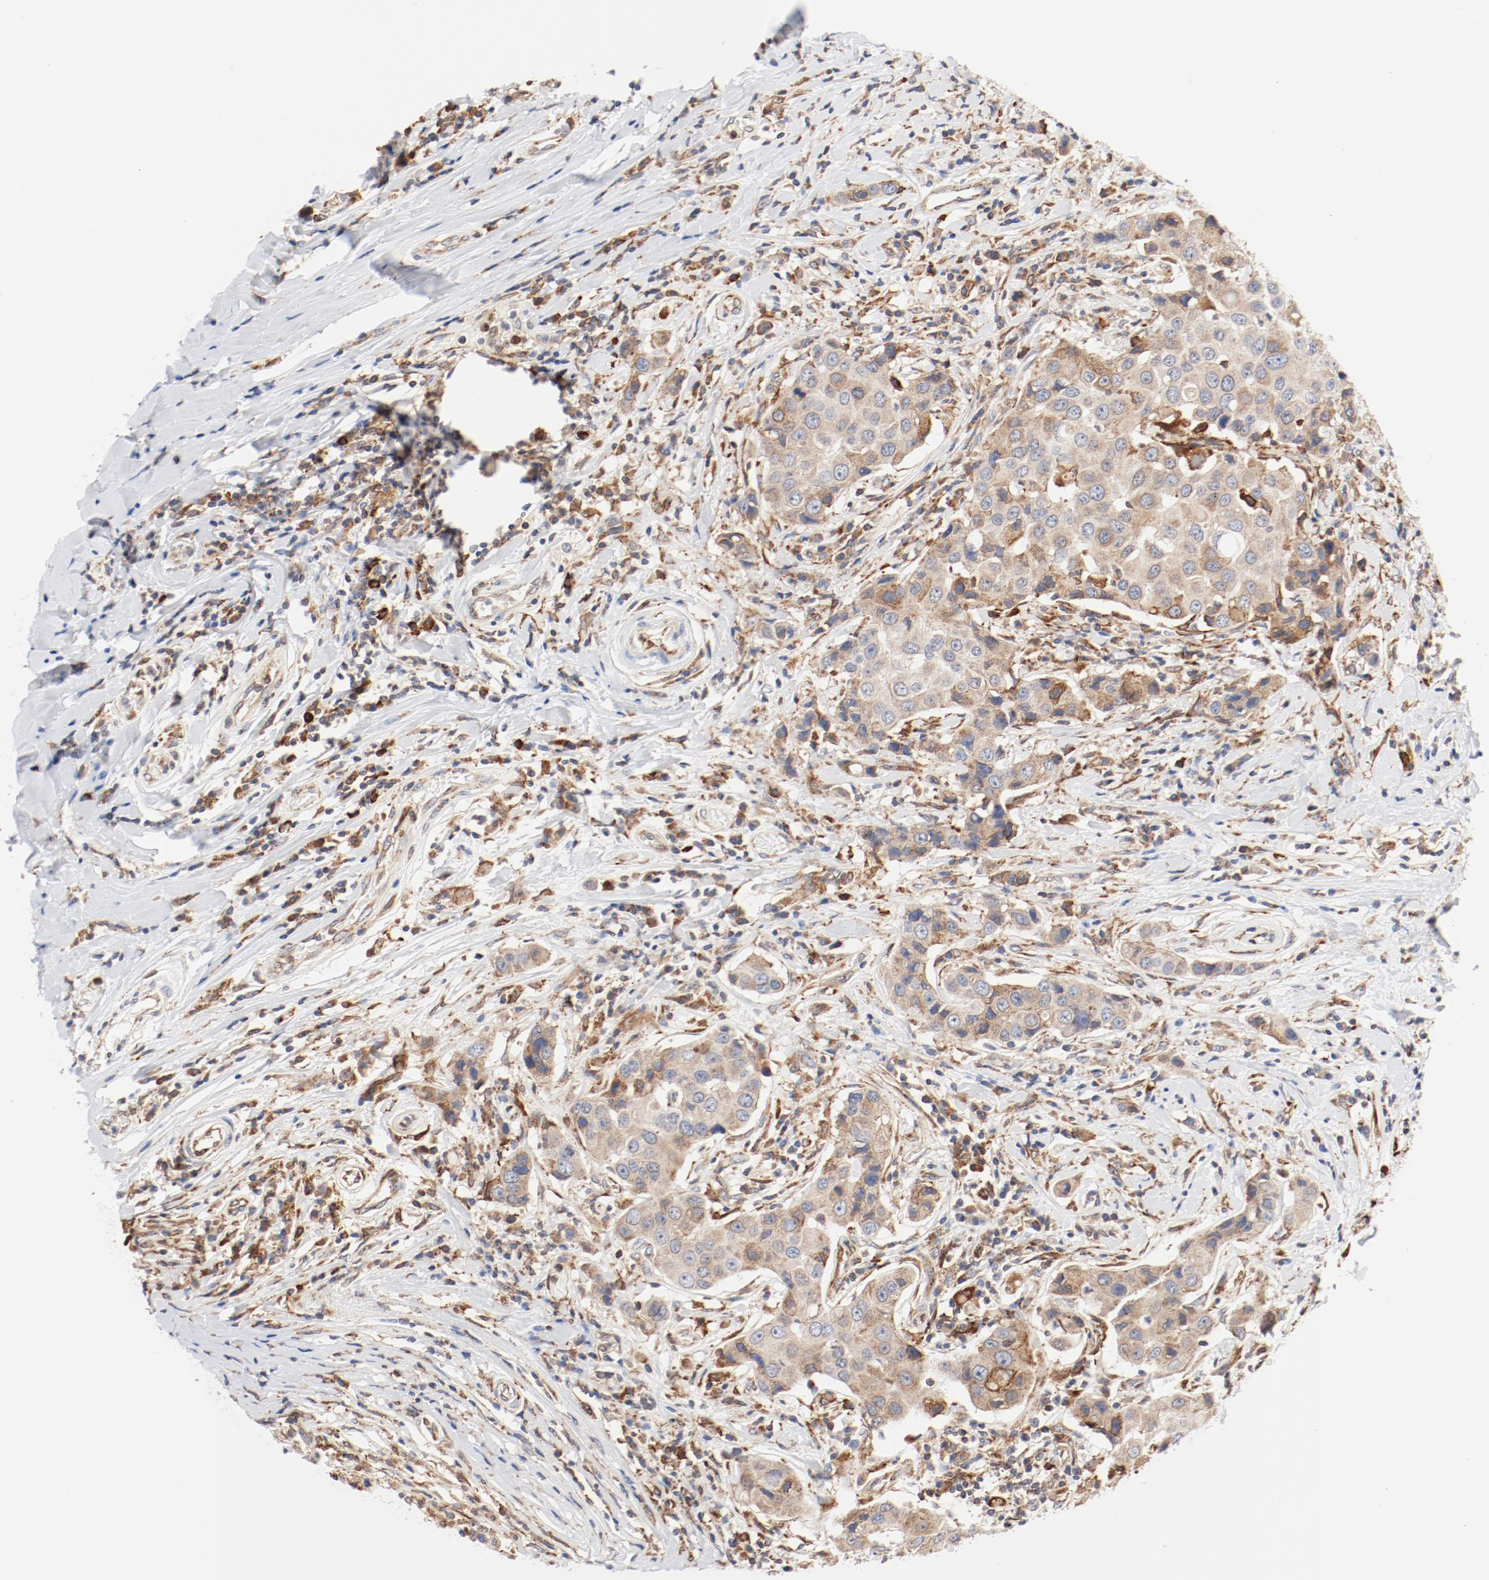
{"staining": {"intensity": "moderate", "quantity": ">75%", "location": "cytoplasmic/membranous"}, "tissue": "breast cancer", "cell_type": "Tumor cells", "image_type": "cancer", "snomed": [{"axis": "morphology", "description": "Duct carcinoma"}, {"axis": "topography", "description": "Breast"}], "caption": "A histopathology image of breast cancer stained for a protein shows moderate cytoplasmic/membranous brown staining in tumor cells. (Brightfield microscopy of DAB IHC at high magnification).", "gene": "PDPK1", "patient": {"sex": "female", "age": 27}}